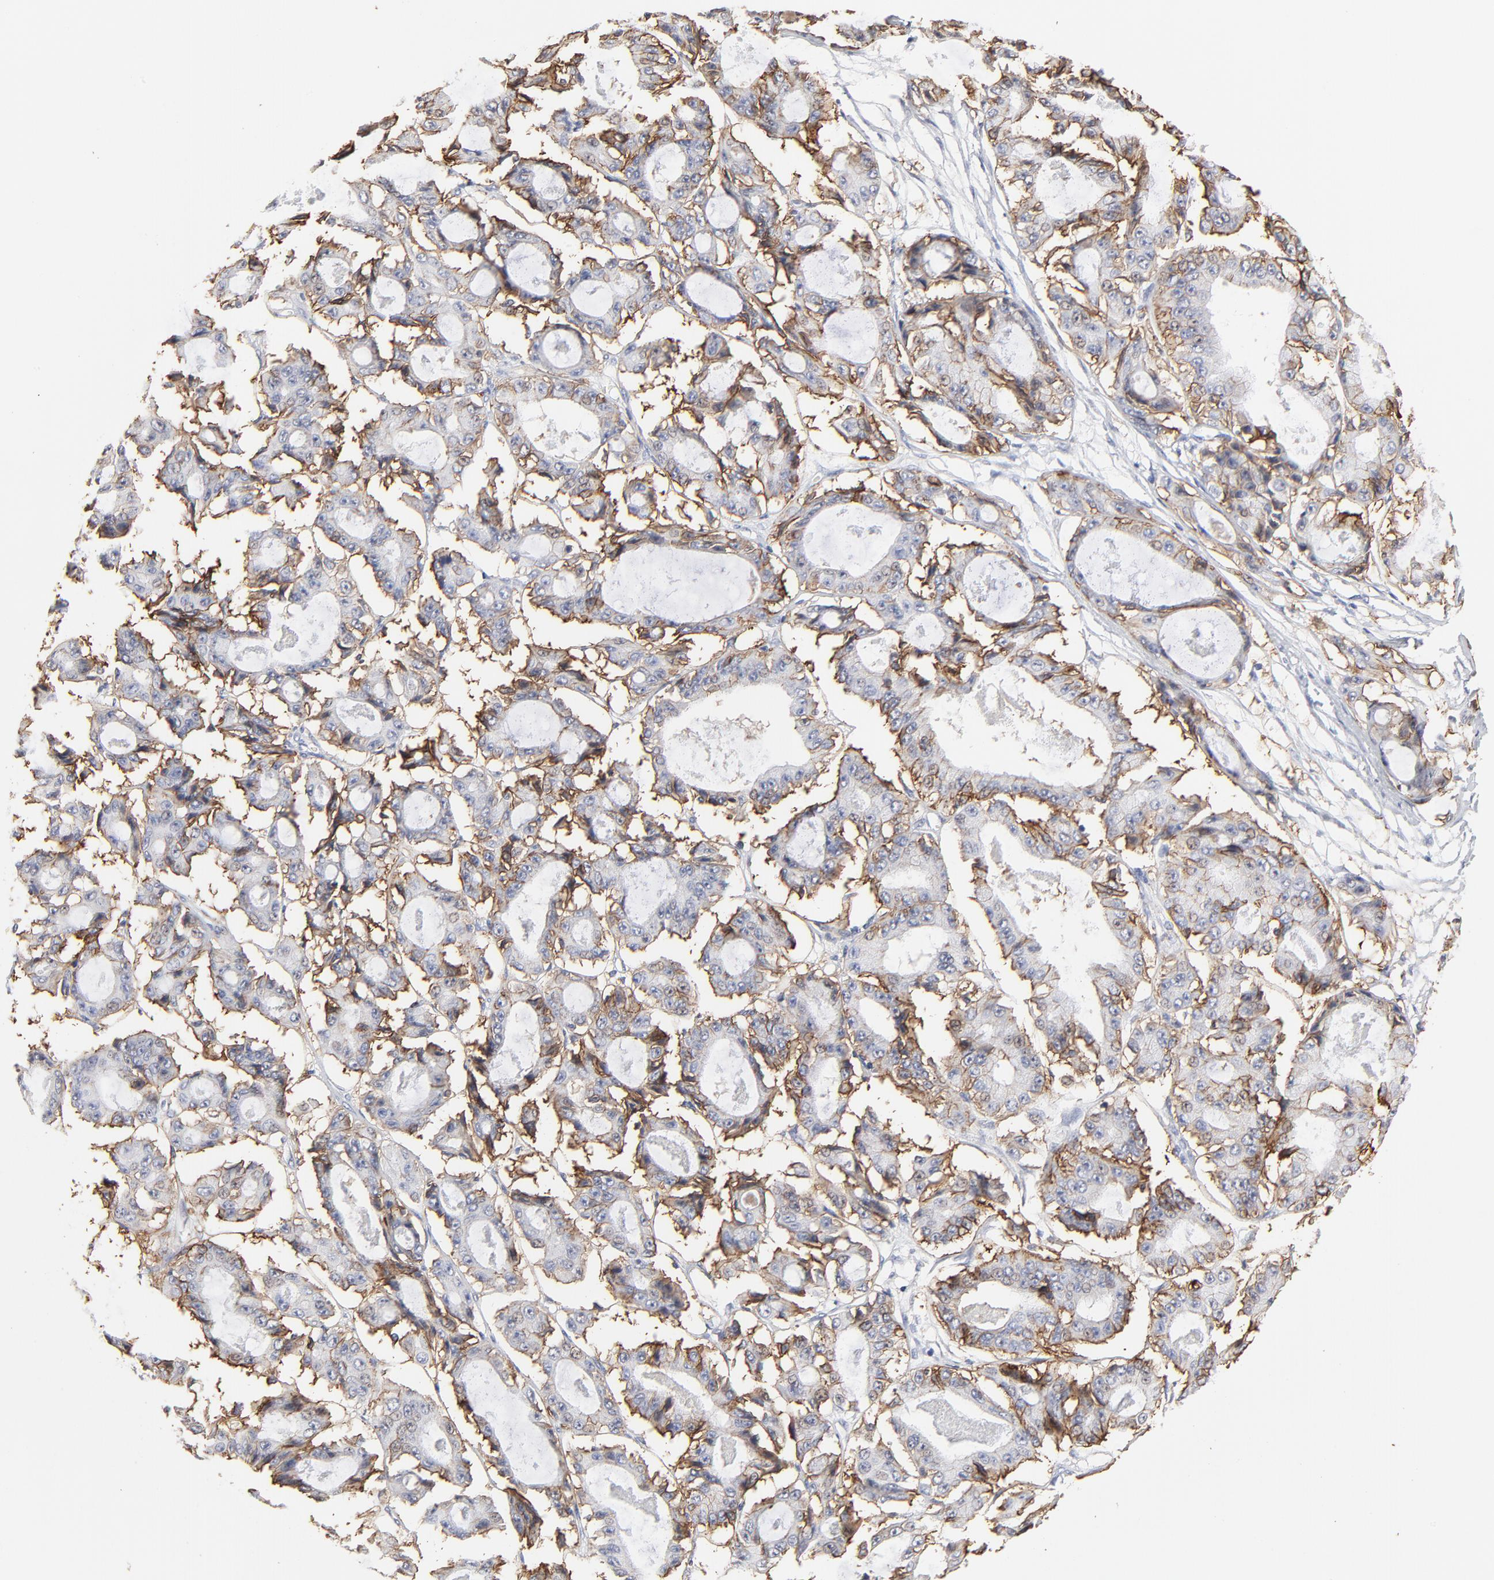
{"staining": {"intensity": "moderate", "quantity": ">75%", "location": "cytoplasmic/membranous"}, "tissue": "ovarian cancer", "cell_type": "Tumor cells", "image_type": "cancer", "snomed": [{"axis": "morphology", "description": "Carcinoma, endometroid"}, {"axis": "topography", "description": "Ovary"}], "caption": "The immunohistochemical stain labels moderate cytoplasmic/membranous positivity in tumor cells of endometroid carcinoma (ovarian) tissue. Immunohistochemistry (ihc) stains the protein of interest in brown and the nuclei are stained blue.", "gene": "SLC16A1", "patient": {"sex": "female", "age": 61}}